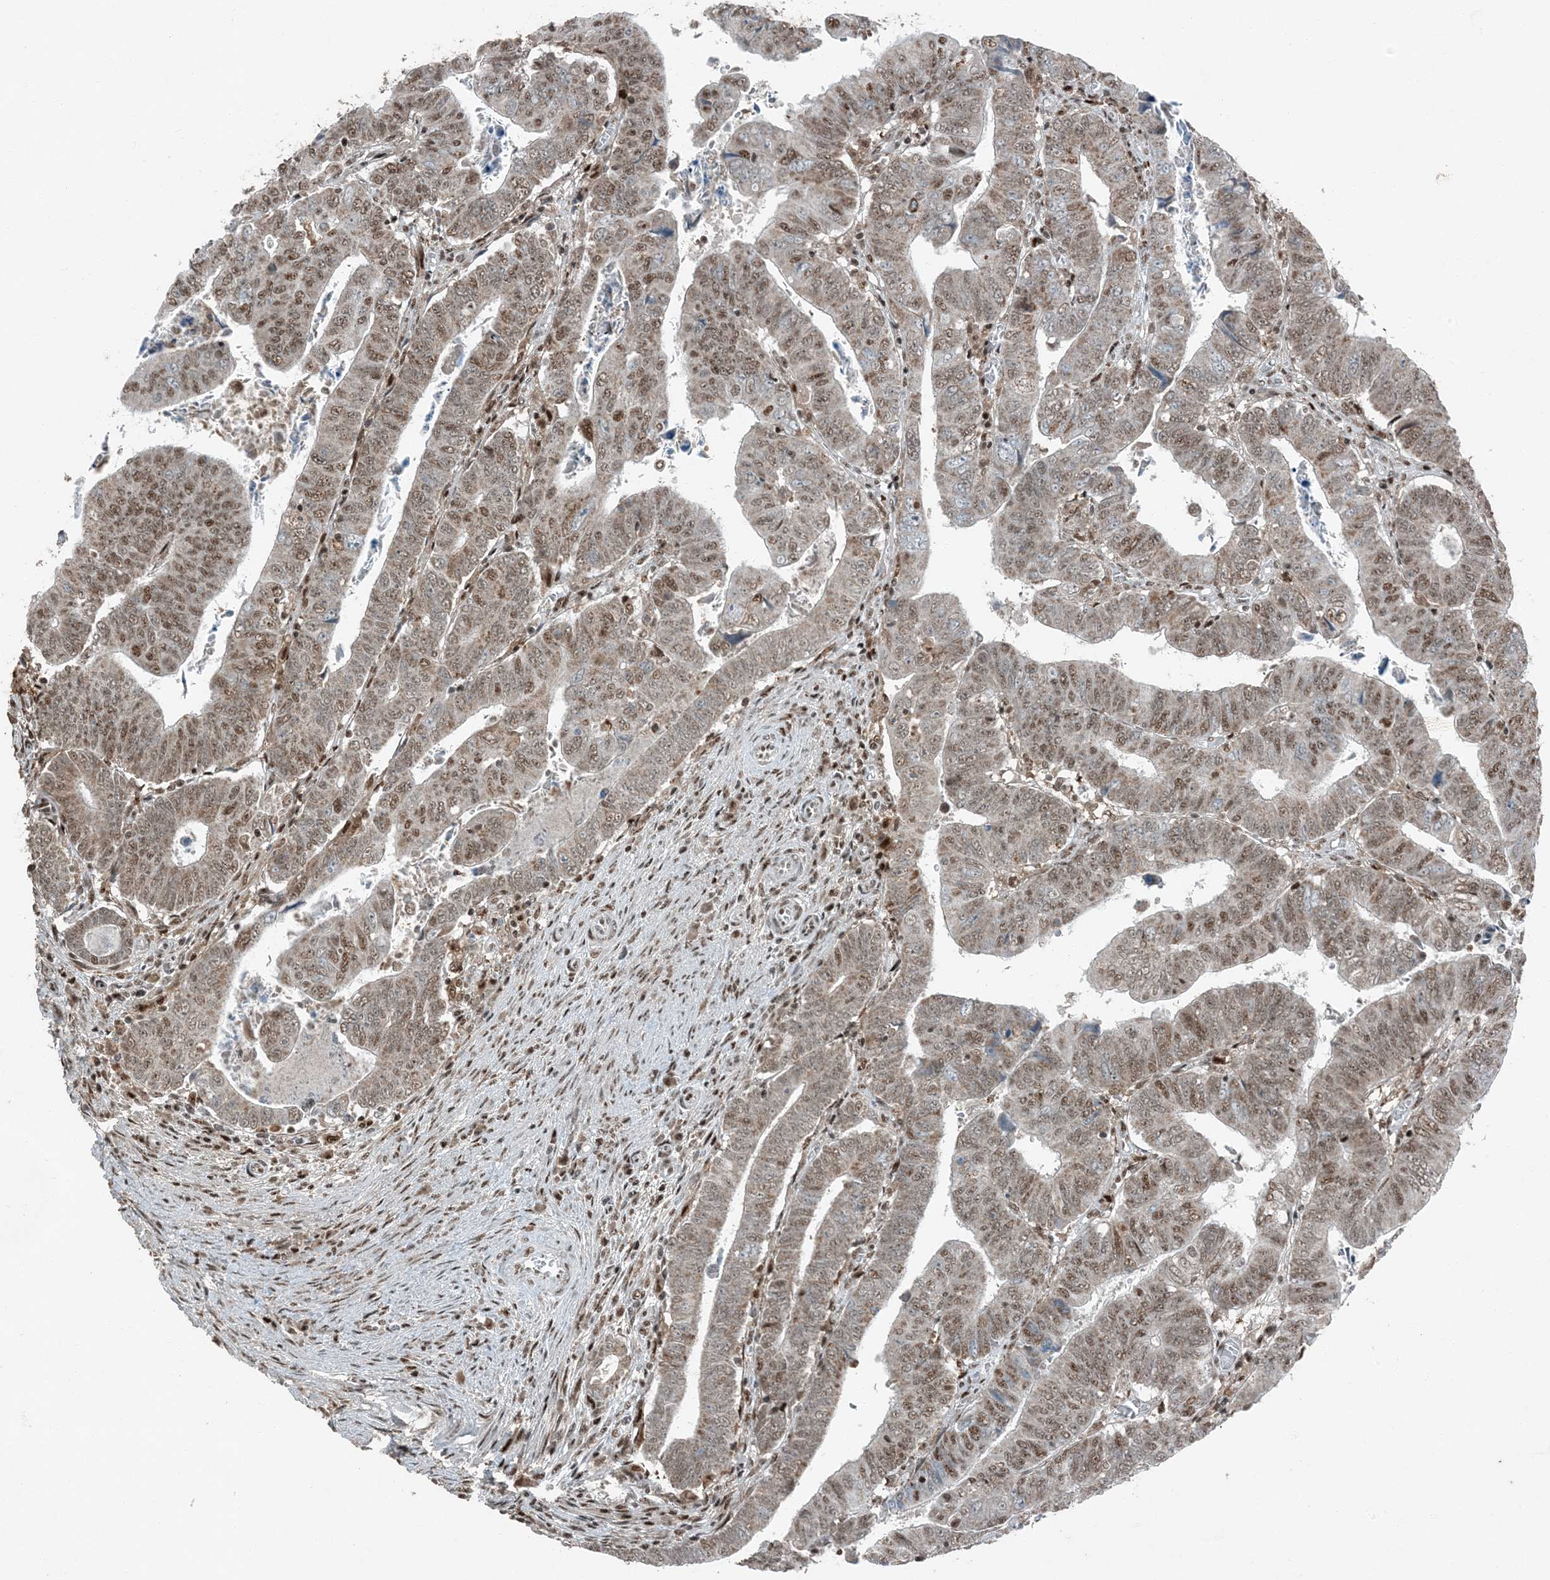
{"staining": {"intensity": "moderate", "quantity": ">75%", "location": "nuclear"}, "tissue": "colorectal cancer", "cell_type": "Tumor cells", "image_type": "cancer", "snomed": [{"axis": "morphology", "description": "Normal tissue, NOS"}, {"axis": "morphology", "description": "Adenocarcinoma, NOS"}, {"axis": "topography", "description": "Rectum"}], "caption": "Colorectal cancer stained with DAB immunohistochemistry reveals medium levels of moderate nuclear positivity in approximately >75% of tumor cells.", "gene": "TADA2B", "patient": {"sex": "female", "age": 65}}